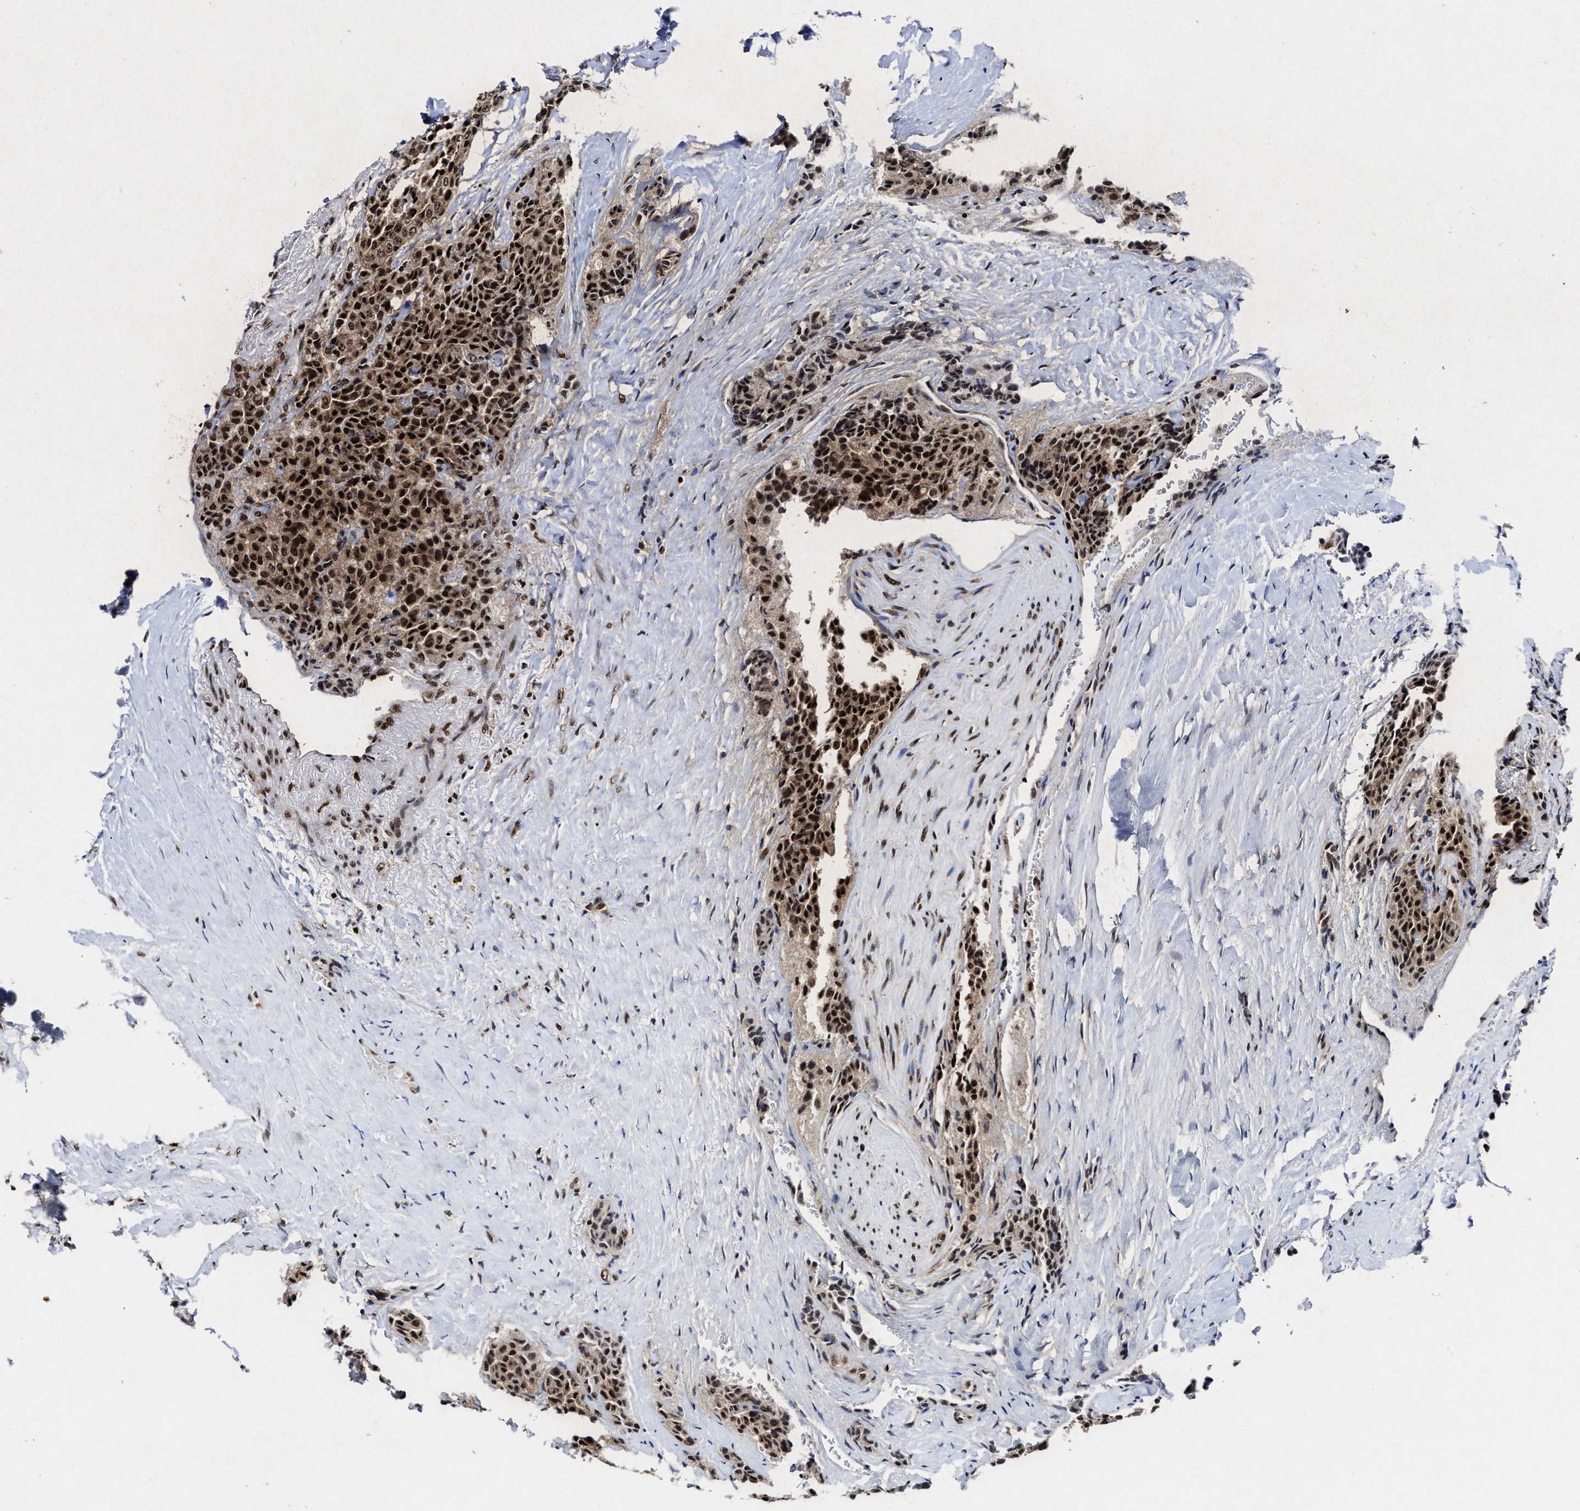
{"staining": {"intensity": "strong", "quantity": ">75%", "location": "cytoplasmic/membranous,nuclear"}, "tissue": "carcinoid", "cell_type": "Tumor cells", "image_type": "cancer", "snomed": [{"axis": "morphology", "description": "Carcinoid, malignant, NOS"}, {"axis": "topography", "description": "Colon"}], "caption": "Approximately >75% of tumor cells in carcinoid display strong cytoplasmic/membranous and nuclear protein positivity as visualized by brown immunohistochemical staining.", "gene": "ALYREF", "patient": {"sex": "female", "age": 61}}